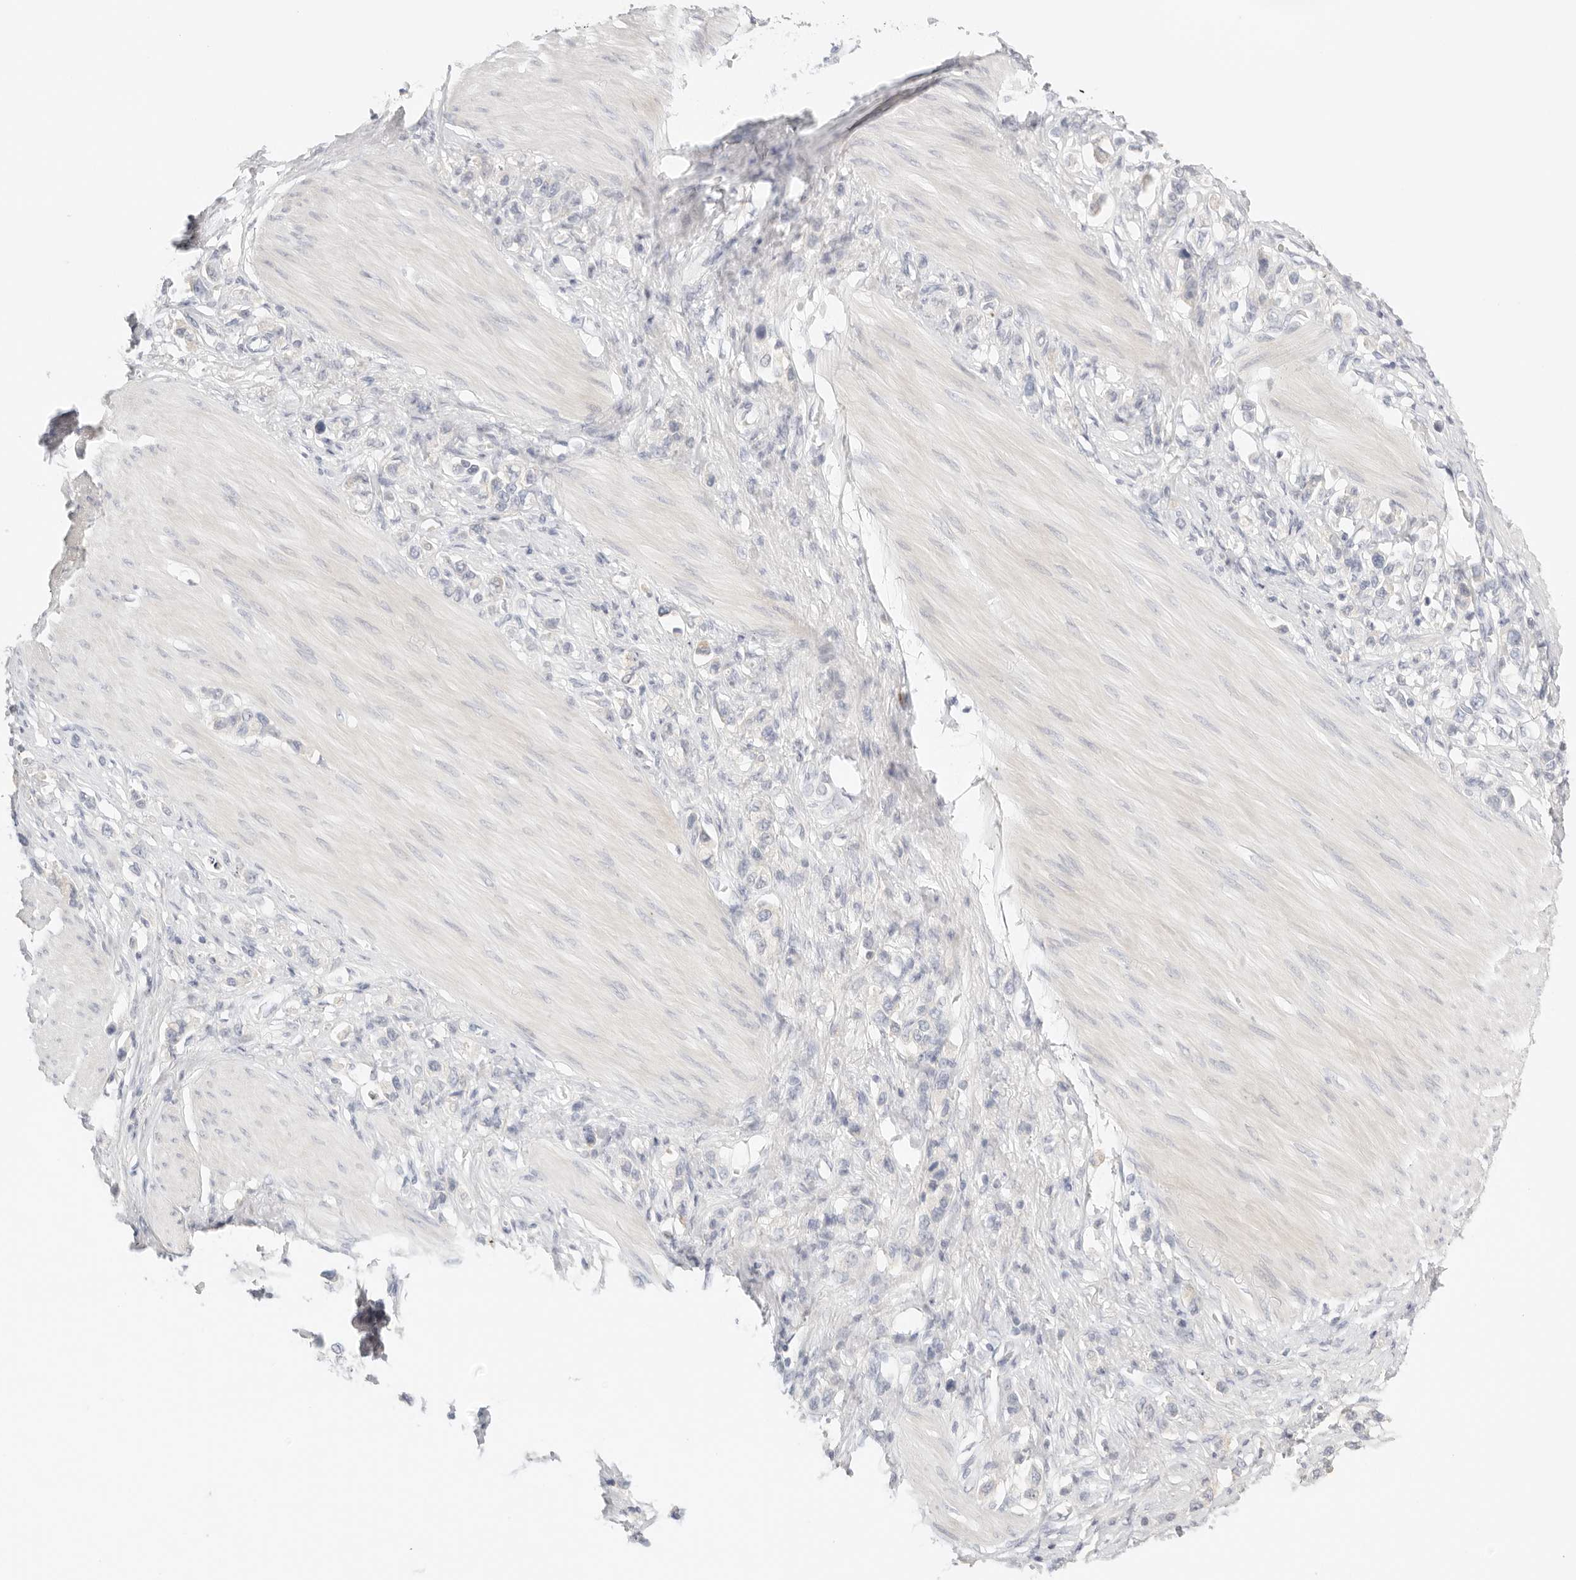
{"staining": {"intensity": "negative", "quantity": "none", "location": "none"}, "tissue": "stomach cancer", "cell_type": "Tumor cells", "image_type": "cancer", "snomed": [{"axis": "morphology", "description": "Adenocarcinoma, NOS"}, {"axis": "topography", "description": "Stomach"}], "caption": "Protein analysis of stomach cancer (adenocarcinoma) displays no significant expression in tumor cells. Nuclei are stained in blue.", "gene": "CEP120", "patient": {"sex": "female", "age": 65}}